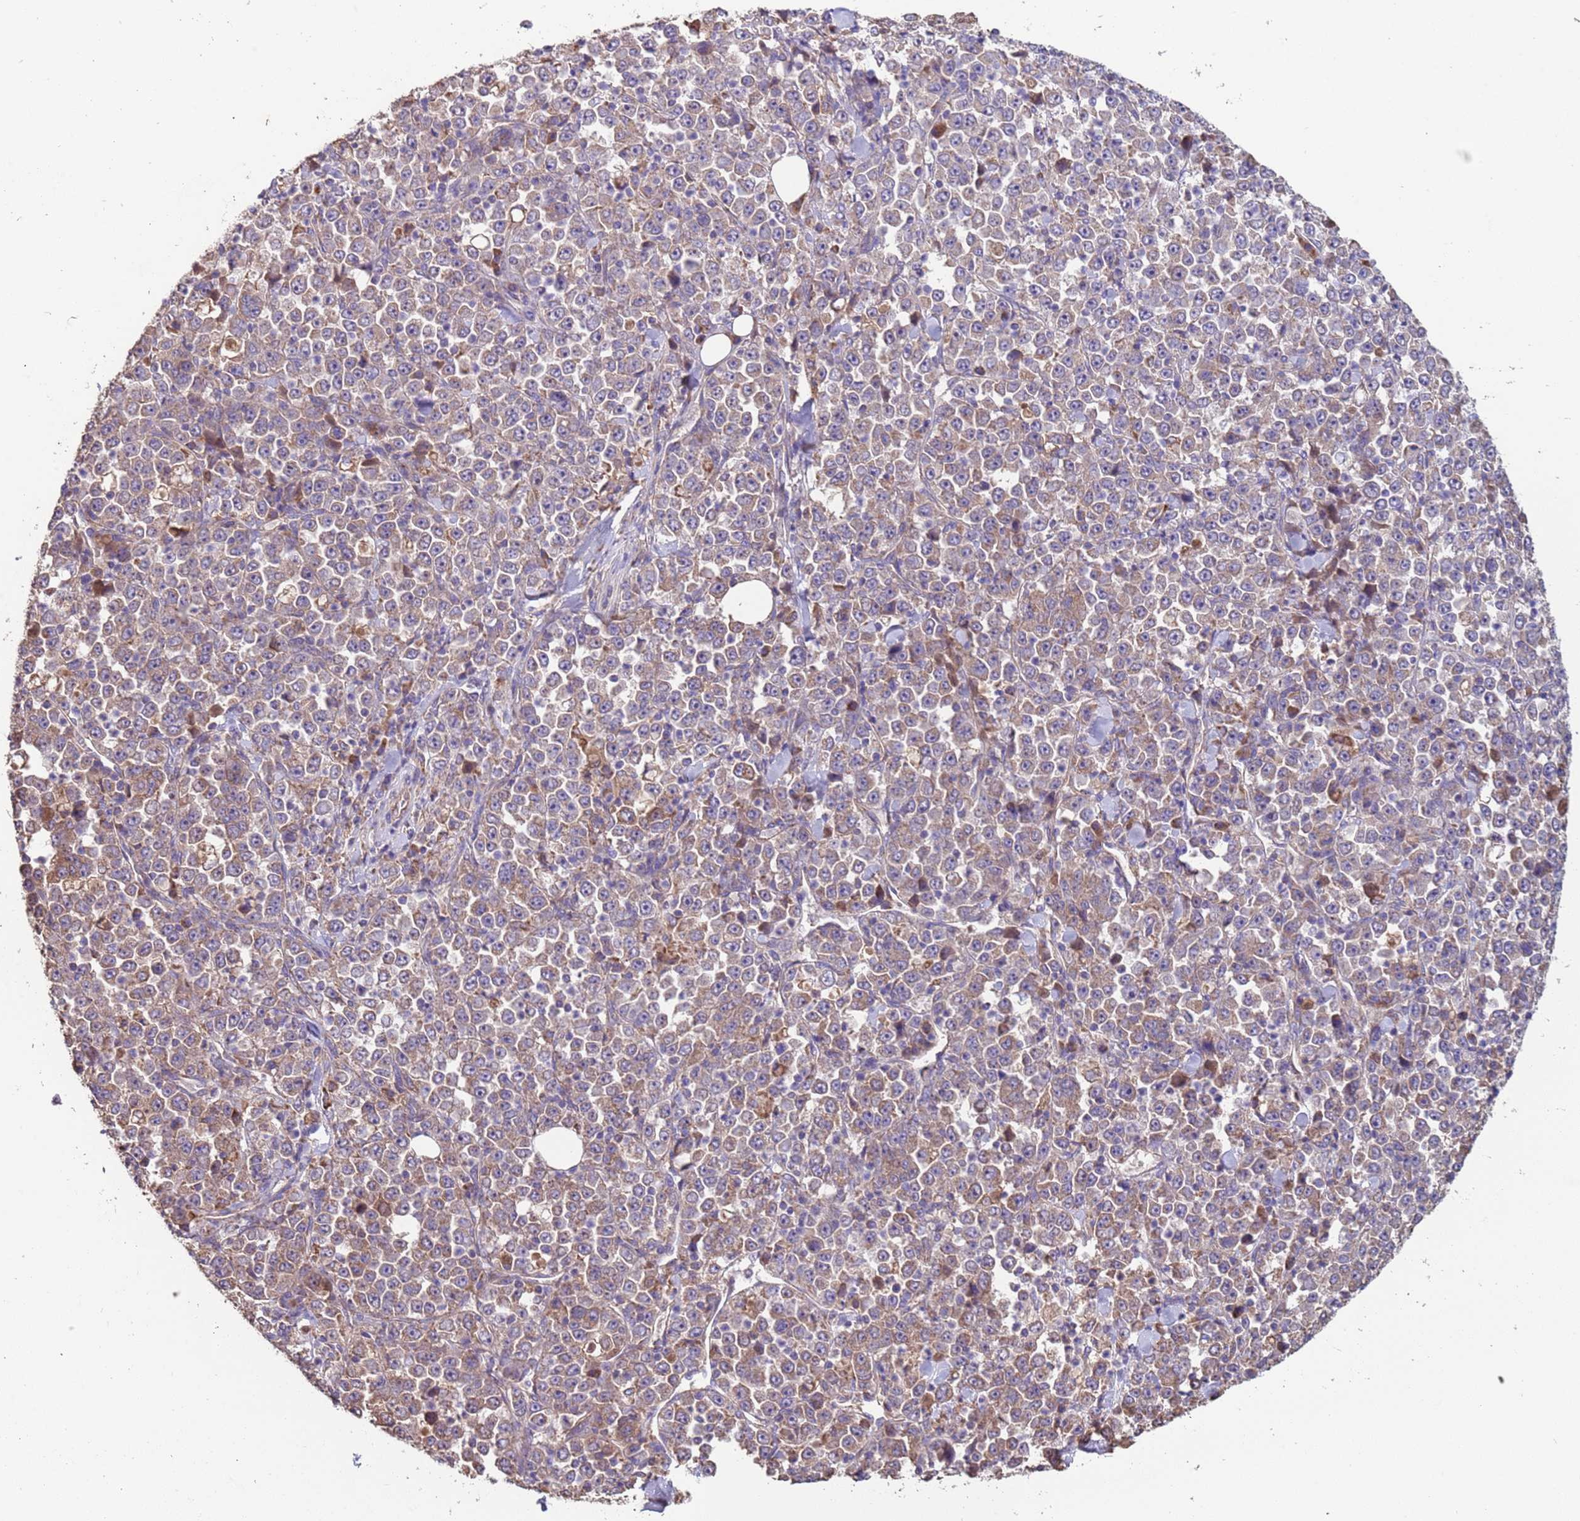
{"staining": {"intensity": "weak", "quantity": "25%-75%", "location": "cytoplasmic/membranous"}, "tissue": "stomach cancer", "cell_type": "Tumor cells", "image_type": "cancer", "snomed": [{"axis": "morphology", "description": "Normal tissue, NOS"}, {"axis": "morphology", "description": "Adenocarcinoma, NOS"}, {"axis": "topography", "description": "Stomach, upper"}, {"axis": "topography", "description": "Stomach"}], "caption": "Immunohistochemical staining of stomach adenocarcinoma displays low levels of weak cytoplasmic/membranous protein staining in approximately 25%-75% of tumor cells. The staining is performed using DAB (3,3'-diaminobenzidine) brown chromogen to label protein expression. The nuclei are counter-stained blue using hematoxylin.", "gene": "EEF1AKMT1", "patient": {"sex": "male", "age": 59}}